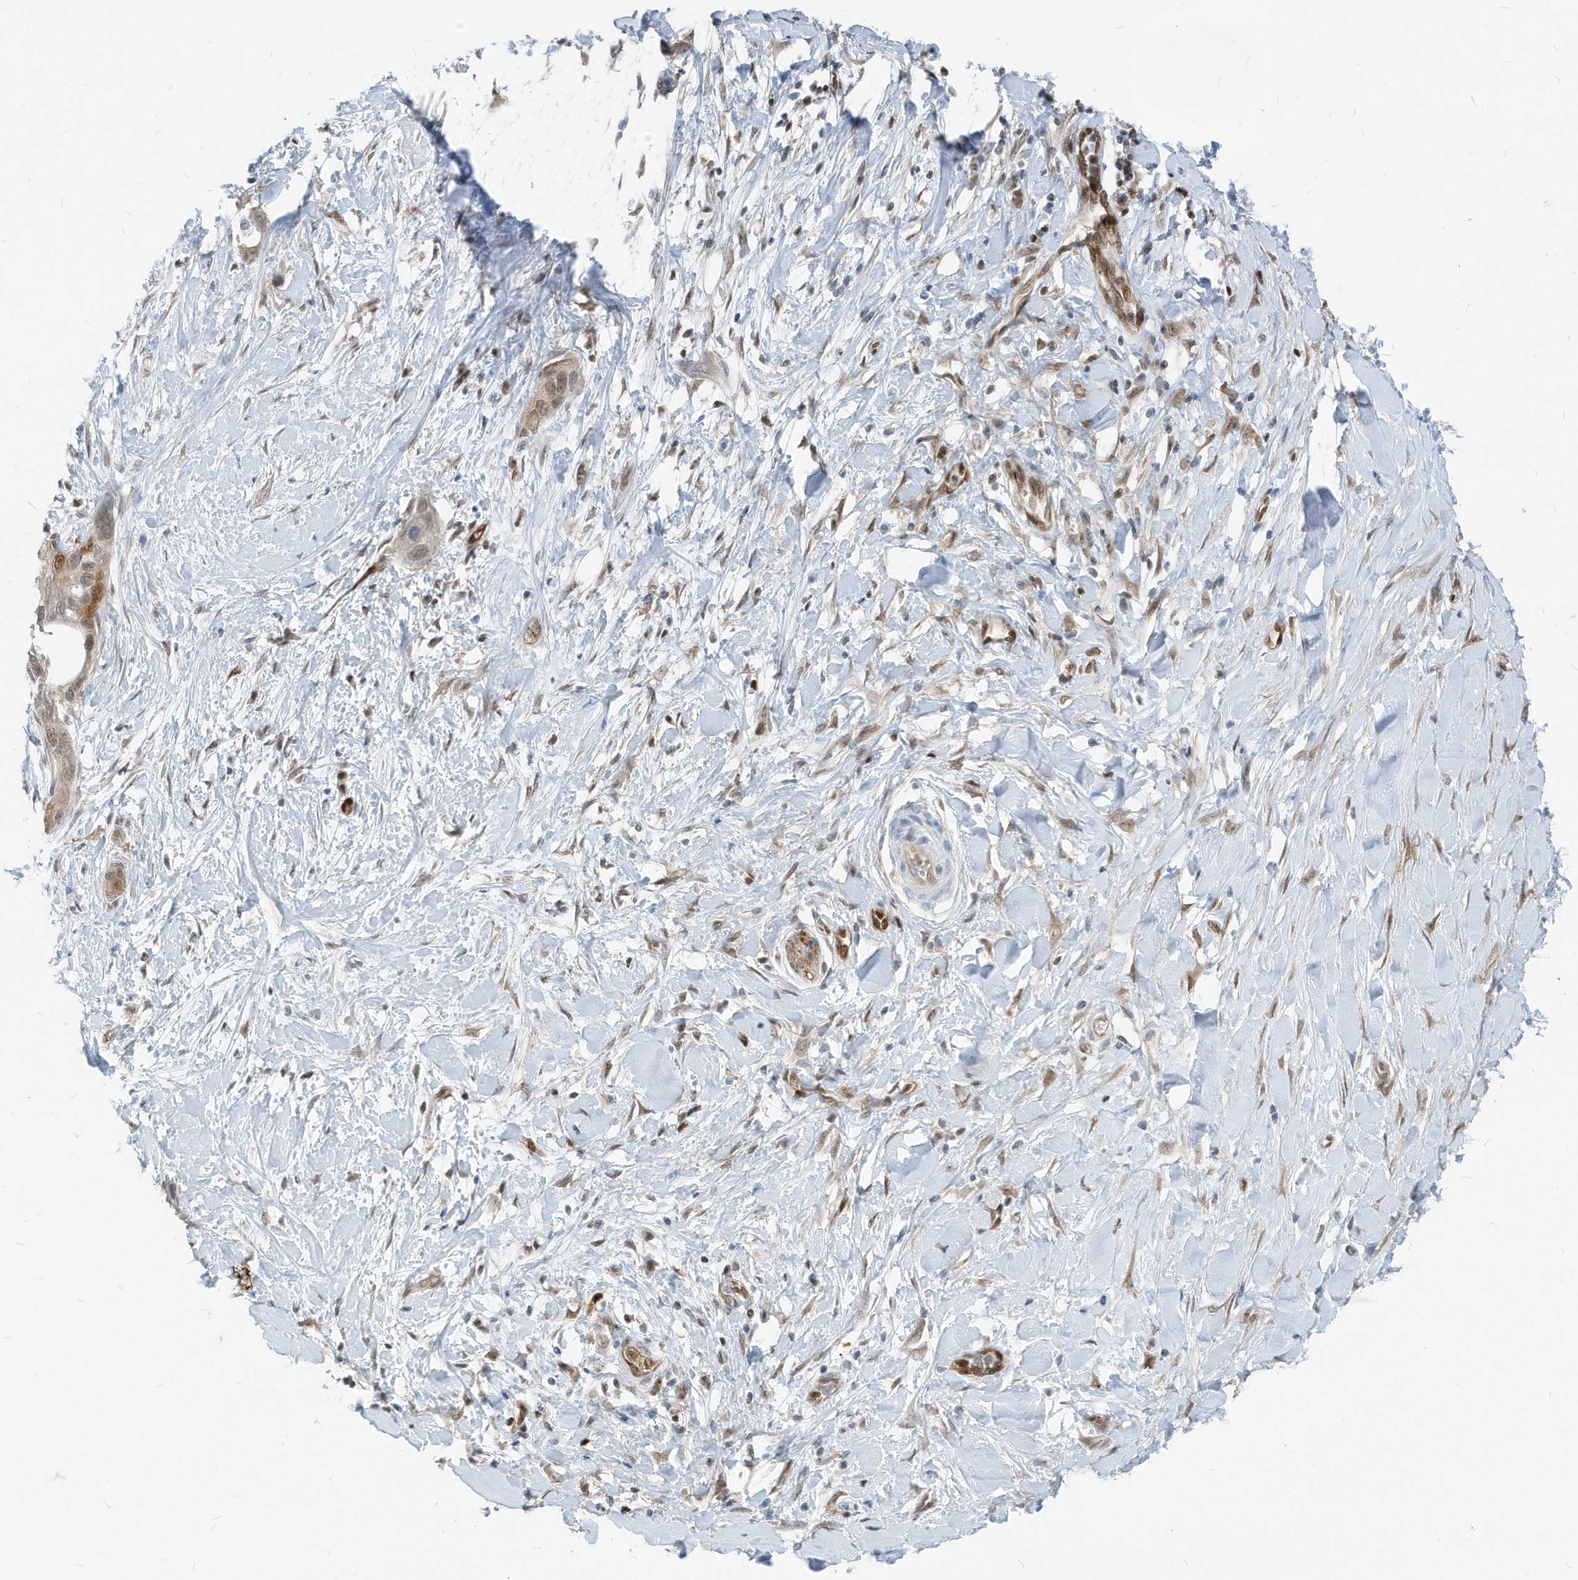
{"staining": {"intensity": "weak", "quantity": ">75%", "location": "nuclear"}, "tissue": "pancreatic cancer", "cell_type": "Tumor cells", "image_type": "cancer", "snomed": [{"axis": "morphology", "description": "Normal tissue, NOS"}, {"axis": "morphology", "description": "Adenocarcinoma, NOS"}, {"axis": "topography", "description": "Pancreas"}, {"axis": "topography", "description": "Peripheral nerve tissue"}], "caption": "Brown immunohistochemical staining in human adenocarcinoma (pancreatic) demonstrates weak nuclear staining in approximately >75% of tumor cells.", "gene": "NCOA7", "patient": {"sex": "male", "age": 59}}